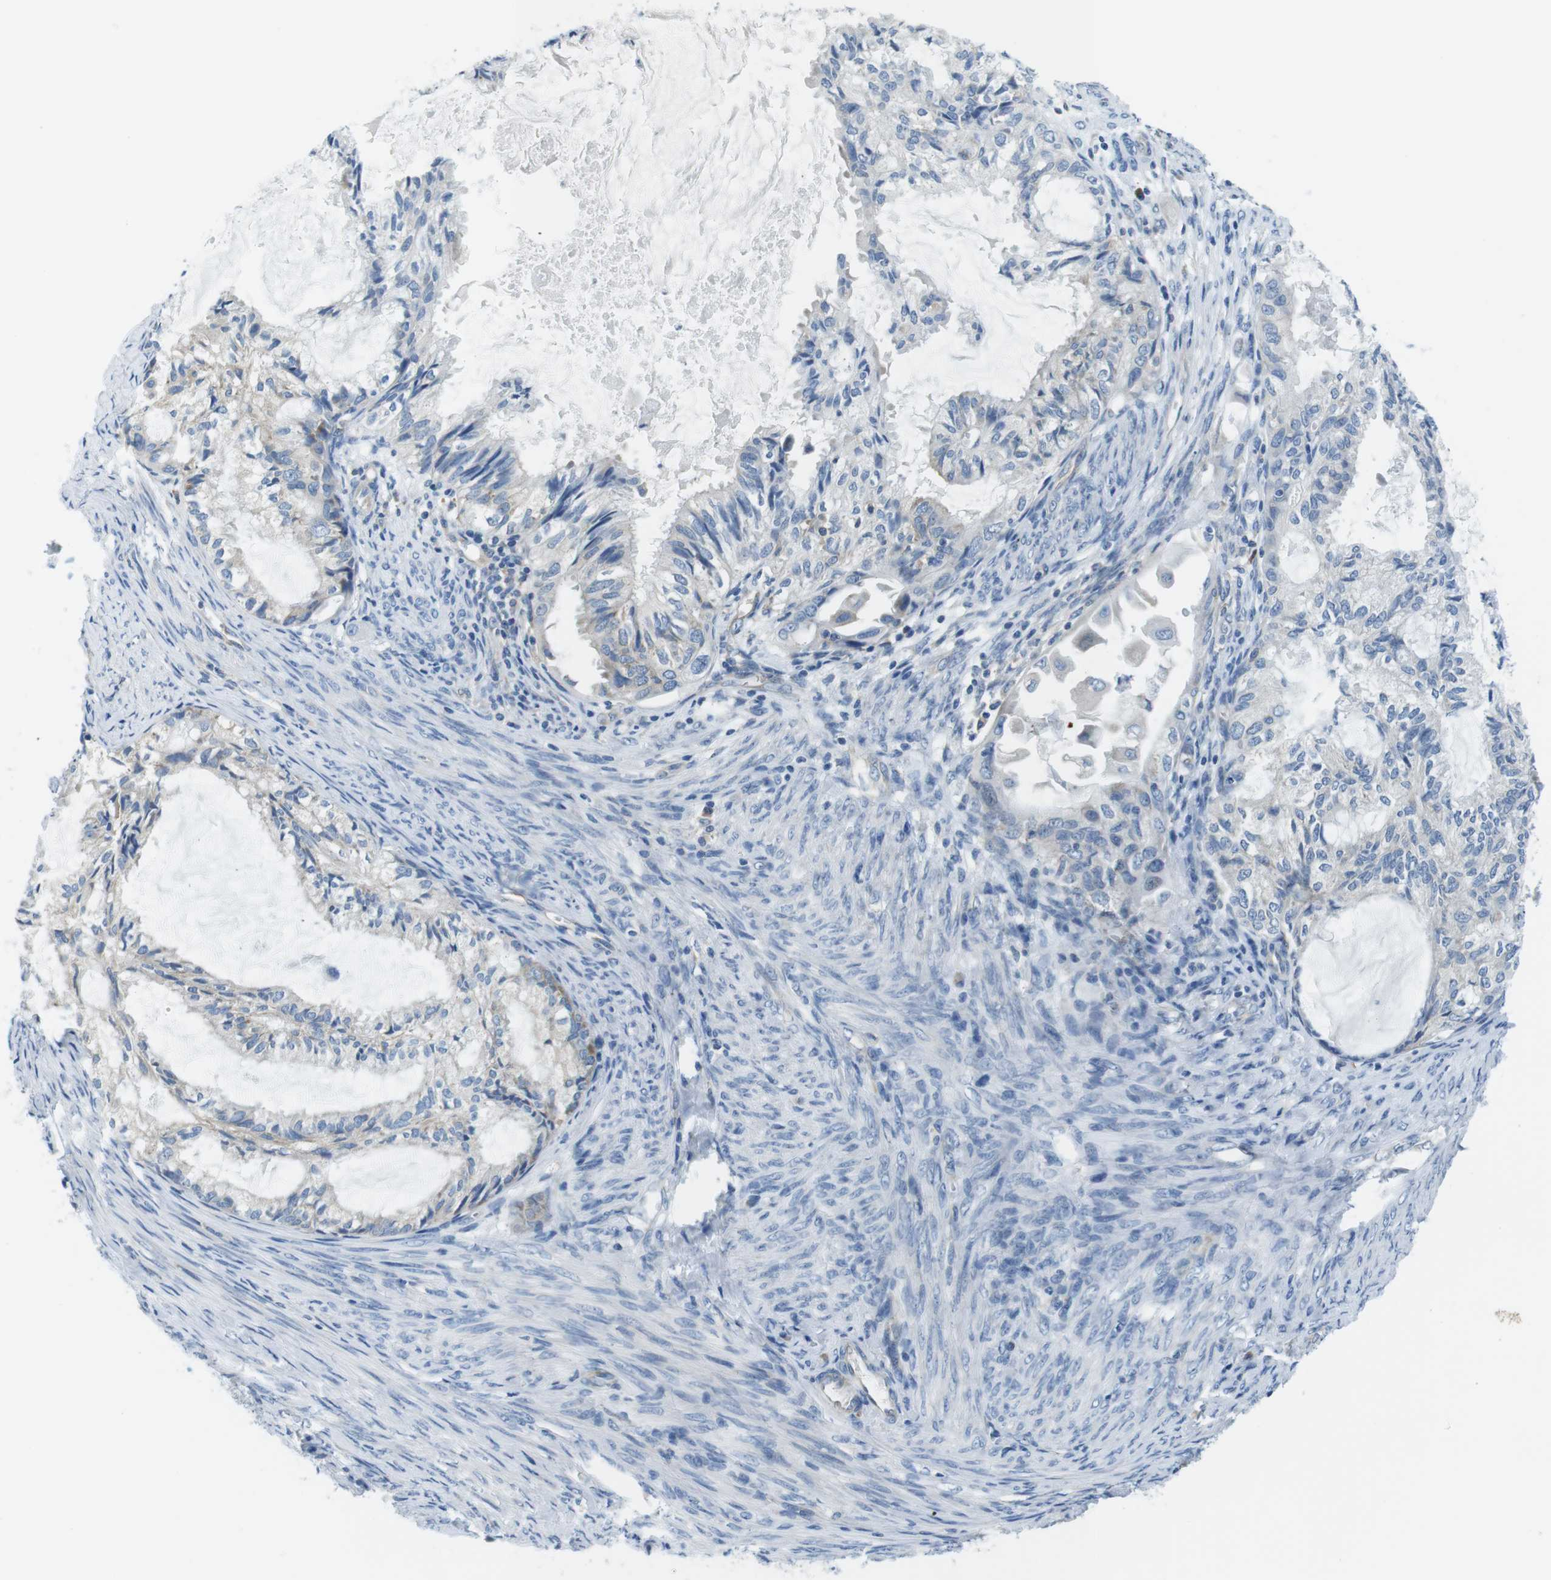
{"staining": {"intensity": "weak", "quantity": "25%-75%", "location": "cytoplasmic/membranous"}, "tissue": "cervical cancer", "cell_type": "Tumor cells", "image_type": "cancer", "snomed": [{"axis": "morphology", "description": "Normal tissue, NOS"}, {"axis": "morphology", "description": "Adenocarcinoma, NOS"}, {"axis": "topography", "description": "Cervix"}, {"axis": "topography", "description": "Endometrium"}], "caption": "Immunohistochemical staining of human cervical adenocarcinoma exhibits low levels of weak cytoplasmic/membranous staining in approximately 25%-75% of tumor cells. (Stains: DAB in brown, nuclei in blue, Microscopy: brightfield microscopy at high magnification).", "gene": "EIF2B5", "patient": {"sex": "female", "age": 86}}